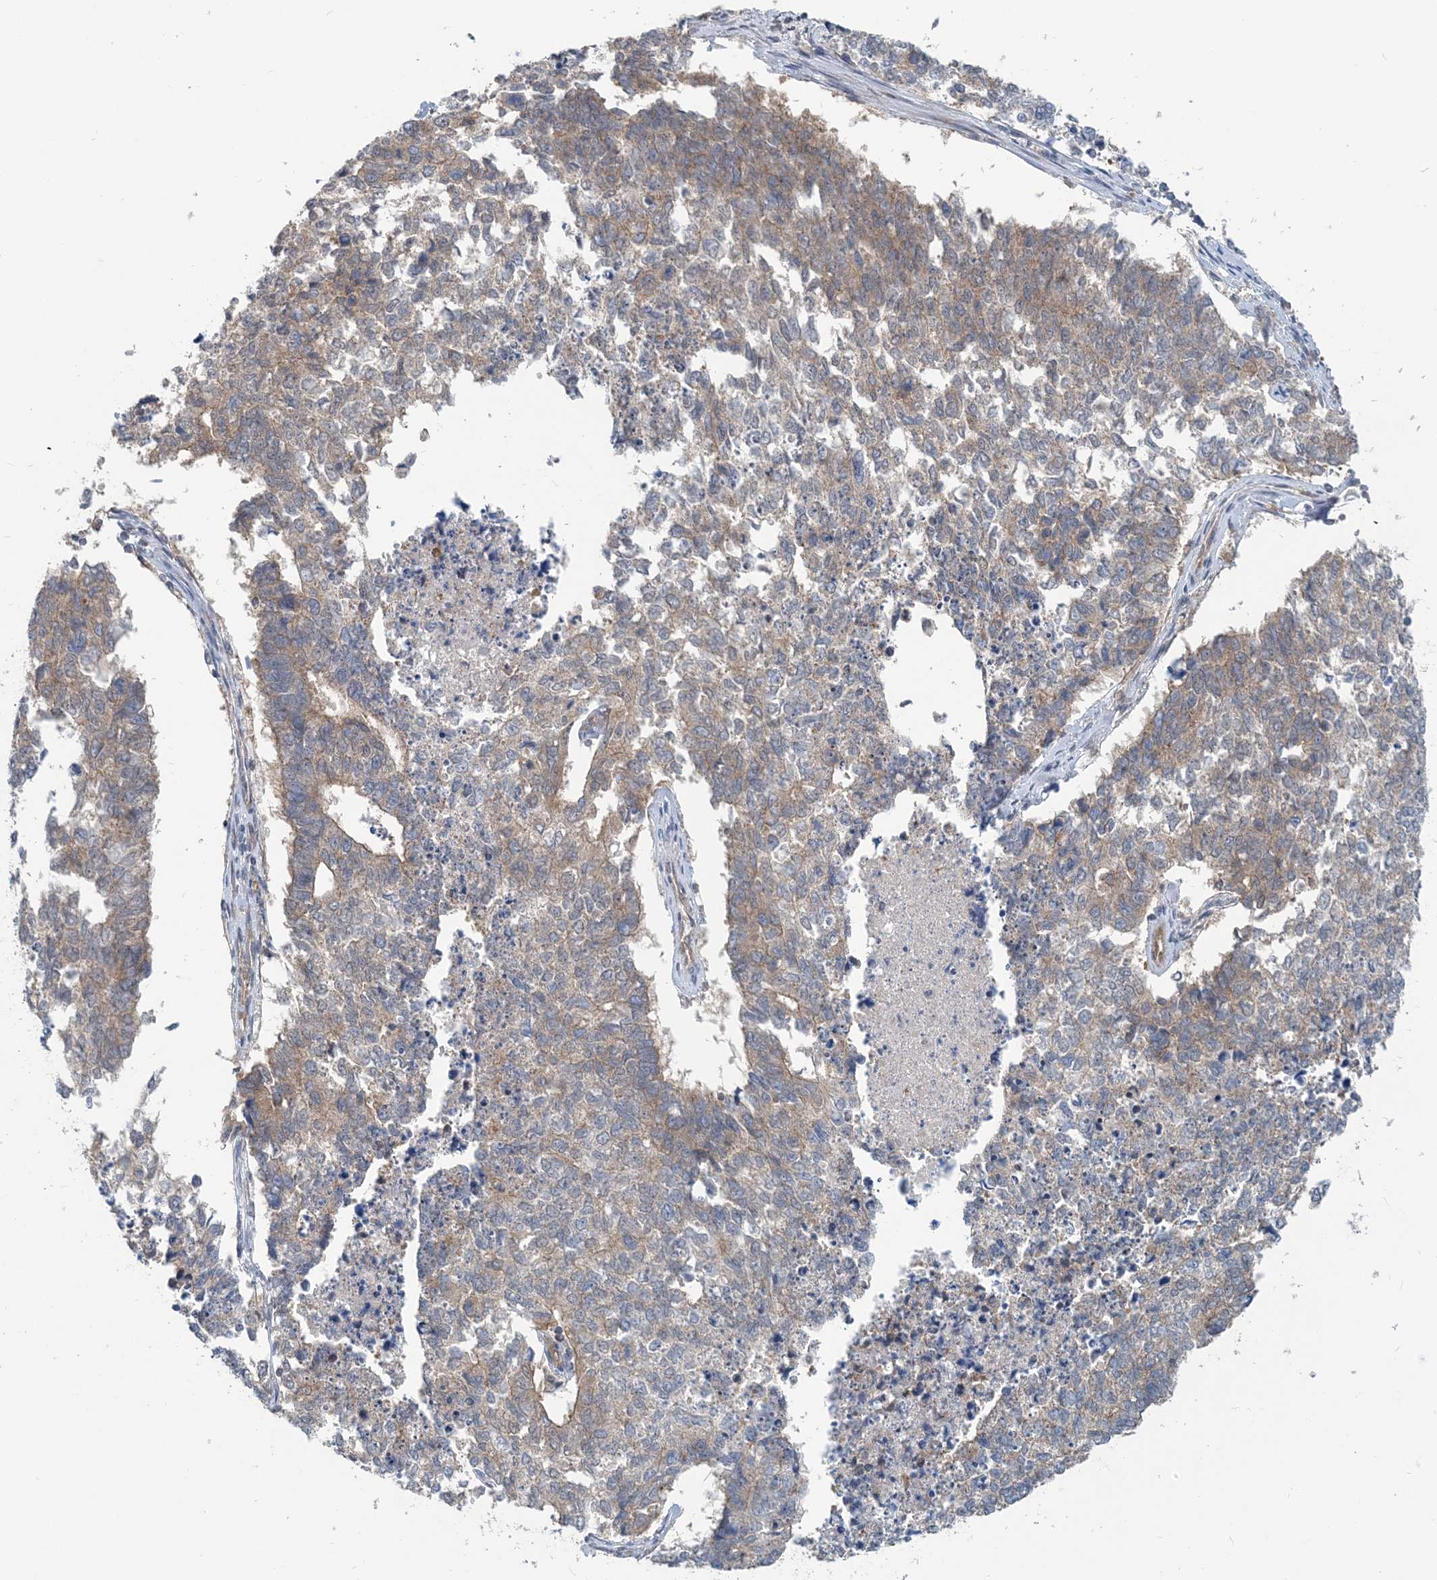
{"staining": {"intensity": "weak", "quantity": "25%-75%", "location": "cytoplasmic/membranous"}, "tissue": "cervical cancer", "cell_type": "Tumor cells", "image_type": "cancer", "snomed": [{"axis": "morphology", "description": "Squamous cell carcinoma, NOS"}, {"axis": "topography", "description": "Cervix"}], "caption": "A low amount of weak cytoplasmic/membranous positivity is identified in about 25%-75% of tumor cells in cervical squamous cell carcinoma tissue.", "gene": "MOB4", "patient": {"sex": "female", "age": 63}}